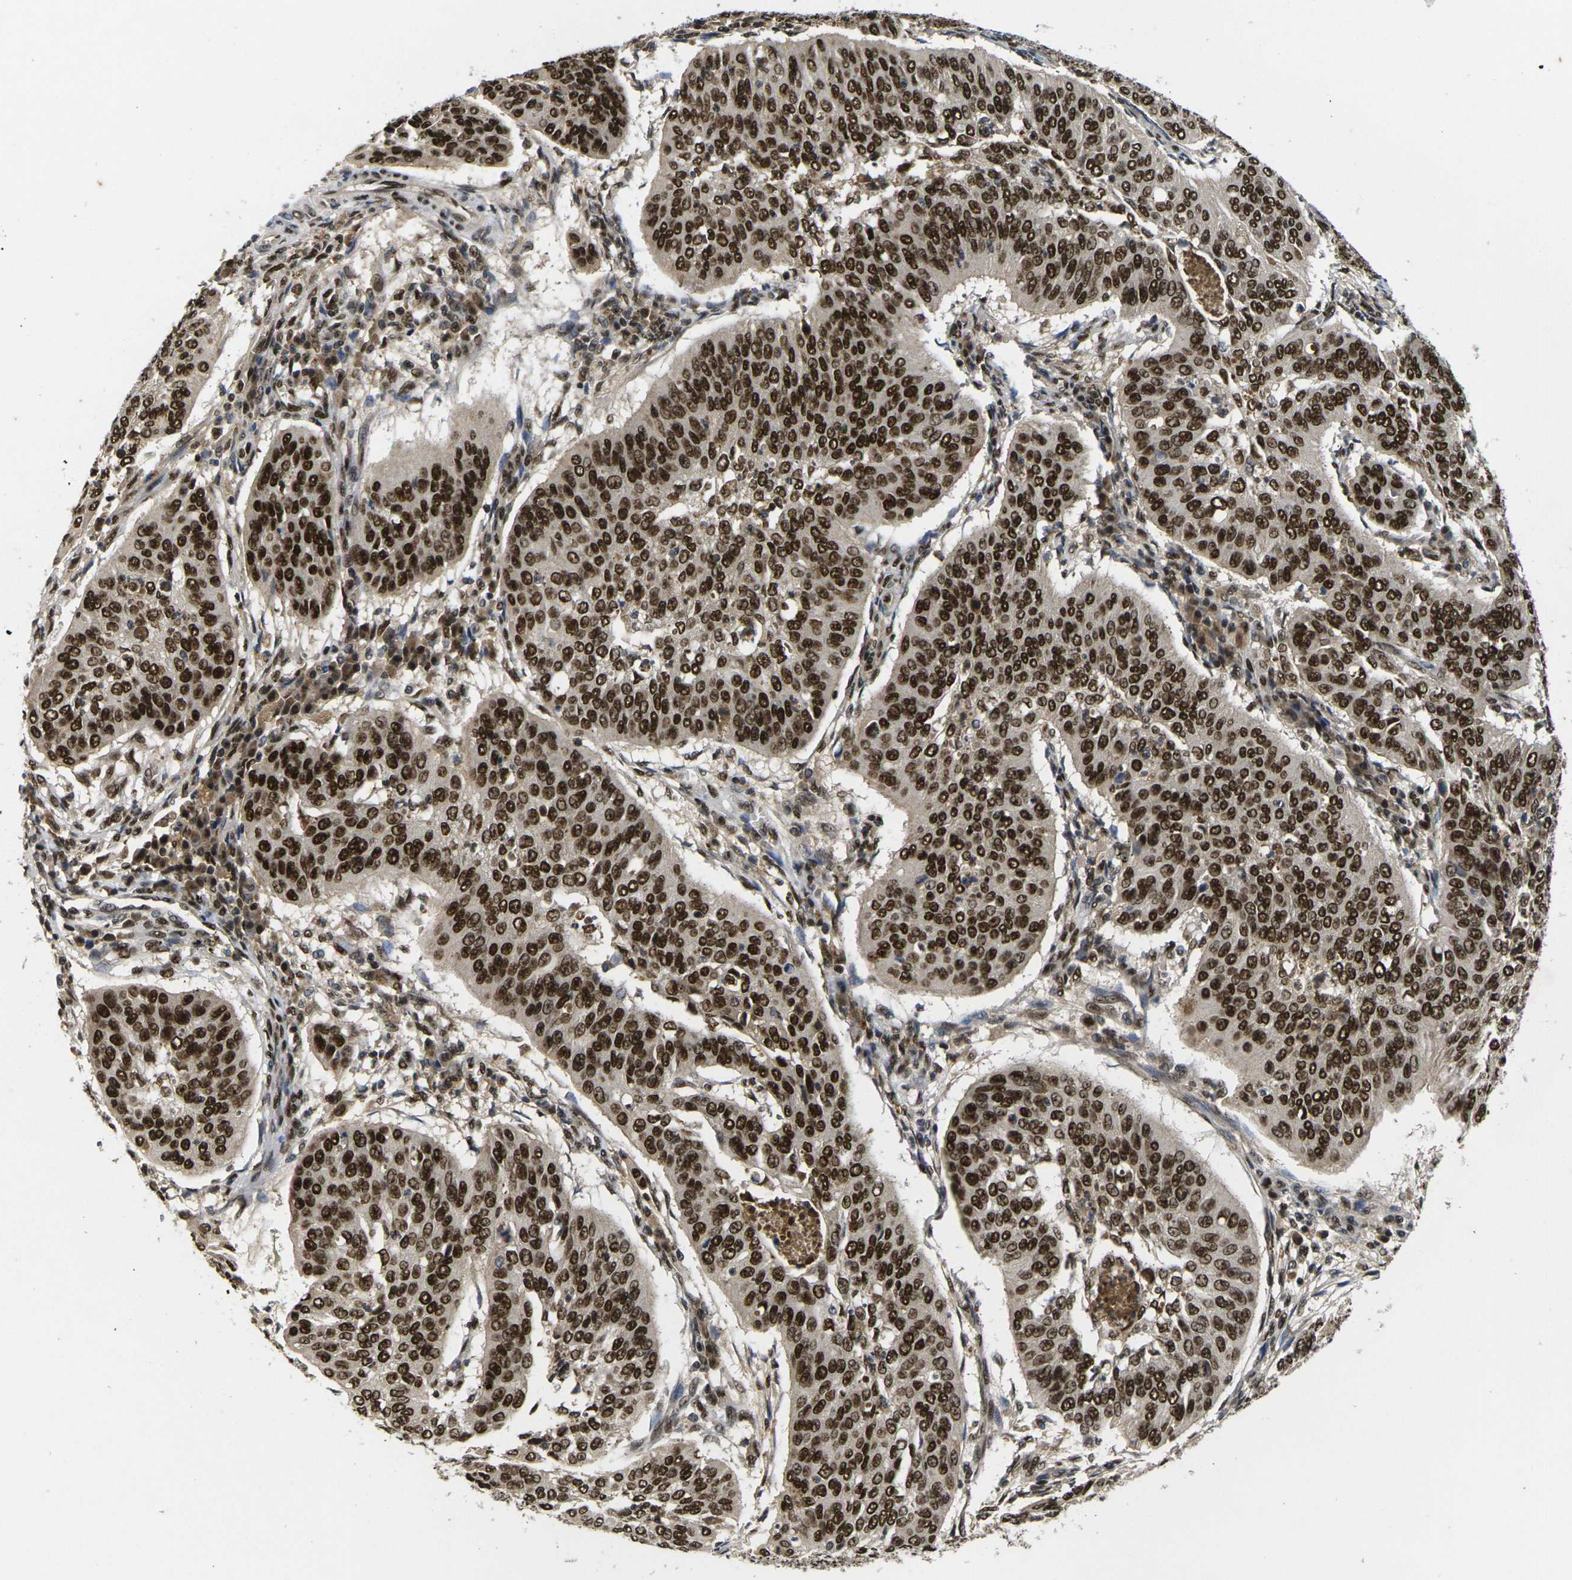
{"staining": {"intensity": "strong", "quantity": ">75%", "location": "nuclear"}, "tissue": "cervical cancer", "cell_type": "Tumor cells", "image_type": "cancer", "snomed": [{"axis": "morphology", "description": "Normal tissue, NOS"}, {"axis": "morphology", "description": "Squamous cell carcinoma, NOS"}, {"axis": "topography", "description": "Cervix"}], "caption": "DAB immunohistochemical staining of human cervical squamous cell carcinoma reveals strong nuclear protein expression in about >75% of tumor cells. The protein is stained brown, and the nuclei are stained in blue (DAB (3,3'-diaminobenzidine) IHC with brightfield microscopy, high magnification).", "gene": "GTF2E1", "patient": {"sex": "female", "age": 39}}